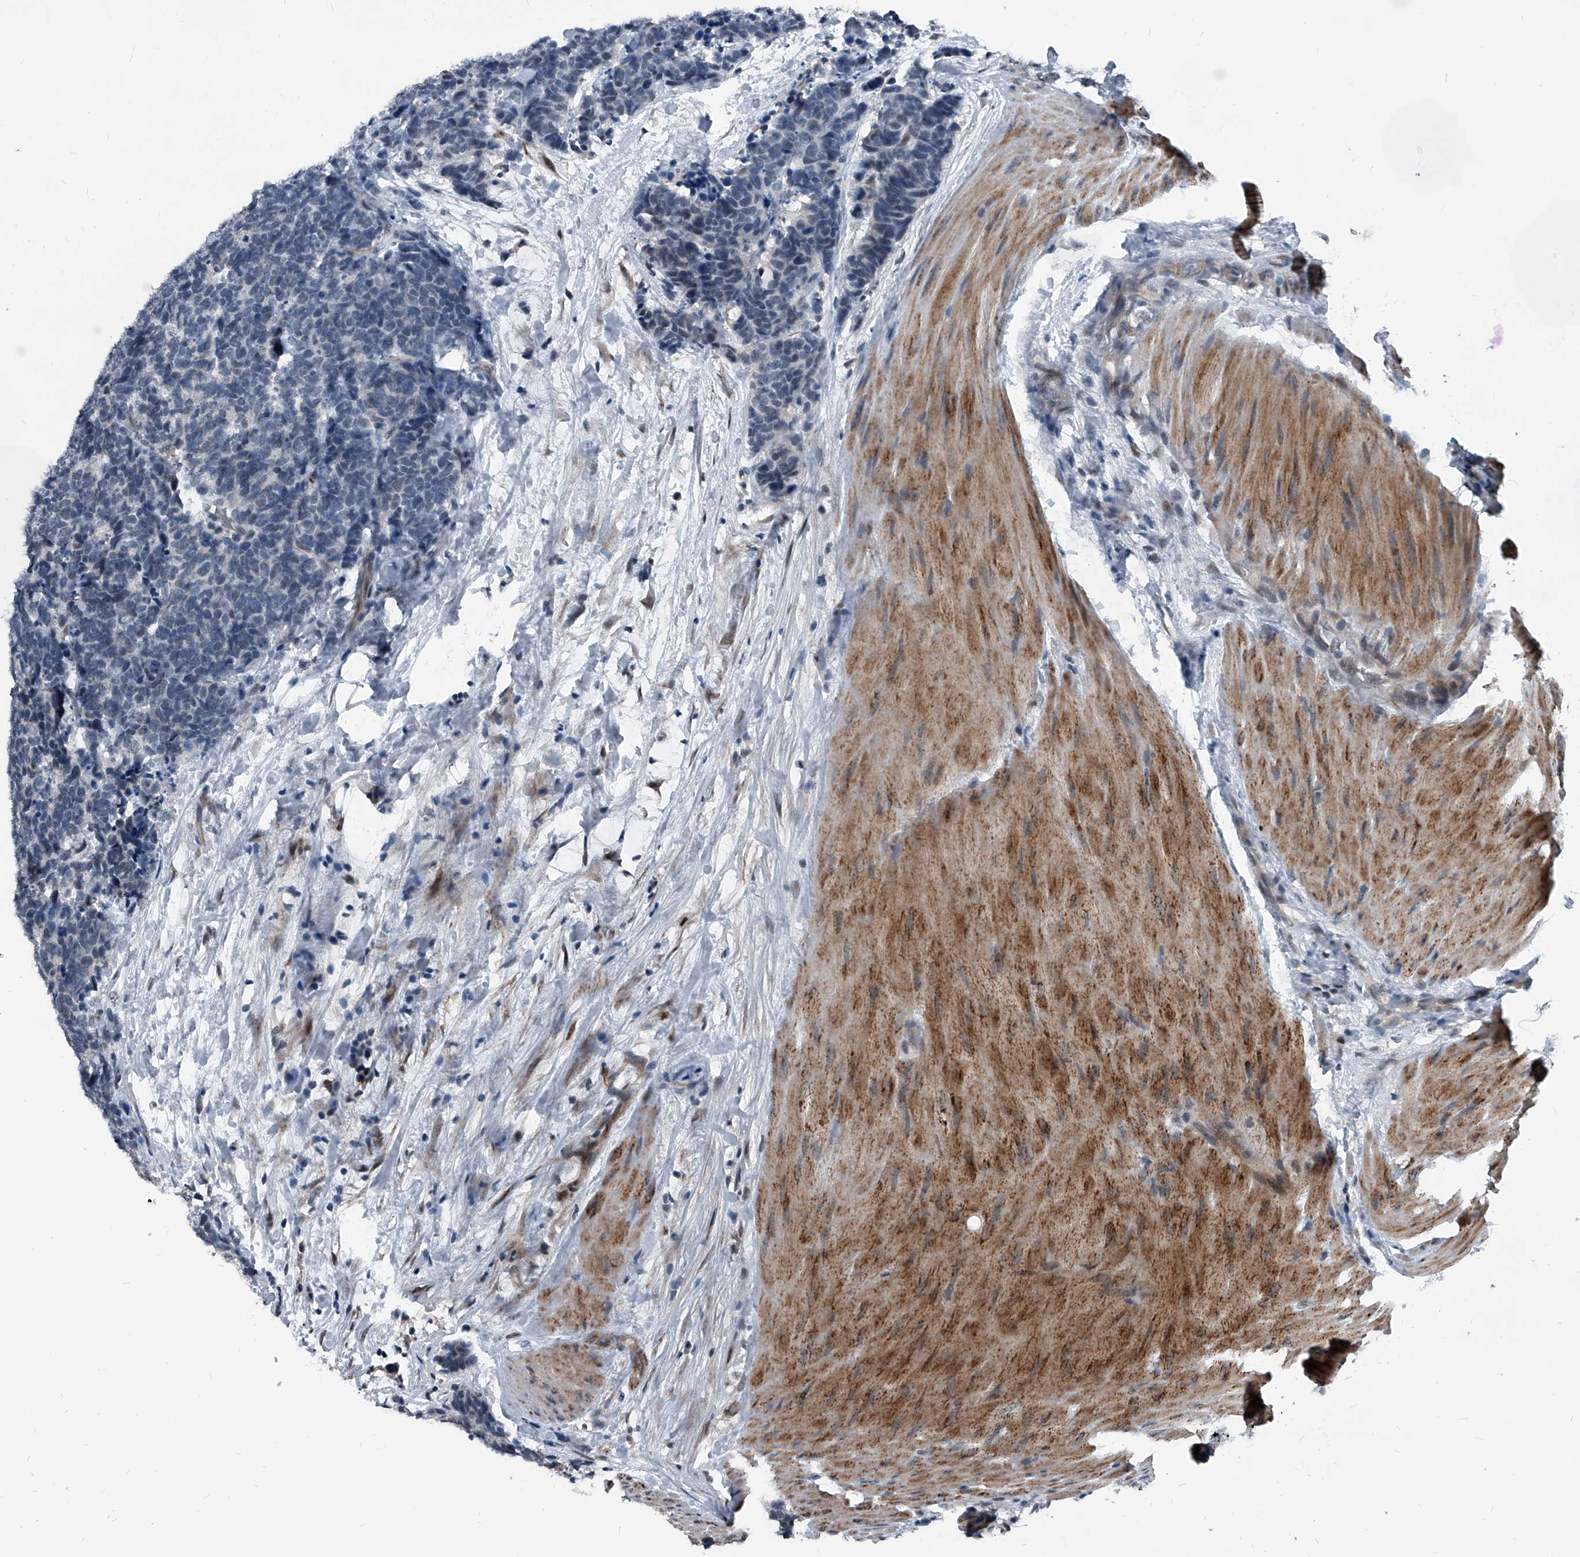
{"staining": {"intensity": "negative", "quantity": "none", "location": "none"}, "tissue": "carcinoid", "cell_type": "Tumor cells", "image_type": "cancer", "snomed": [{"axis": "morphology", "description": "Carcinoma, NOS"}, {"axis": "morphology", "description": "Carcinoid, malignant, NOS"}, {"axis": "topography", "description": "Urinary bladder"}], "caption": "This is a micrograph of IHC staining of carcinoid, which shows no expression in tumor cells. The staining is performed using DAB brown chromogen with nuclei counter-stained in using hematoxylin.", "gene": "MEN1", "patient": {"sex": "male", "age": 57}}